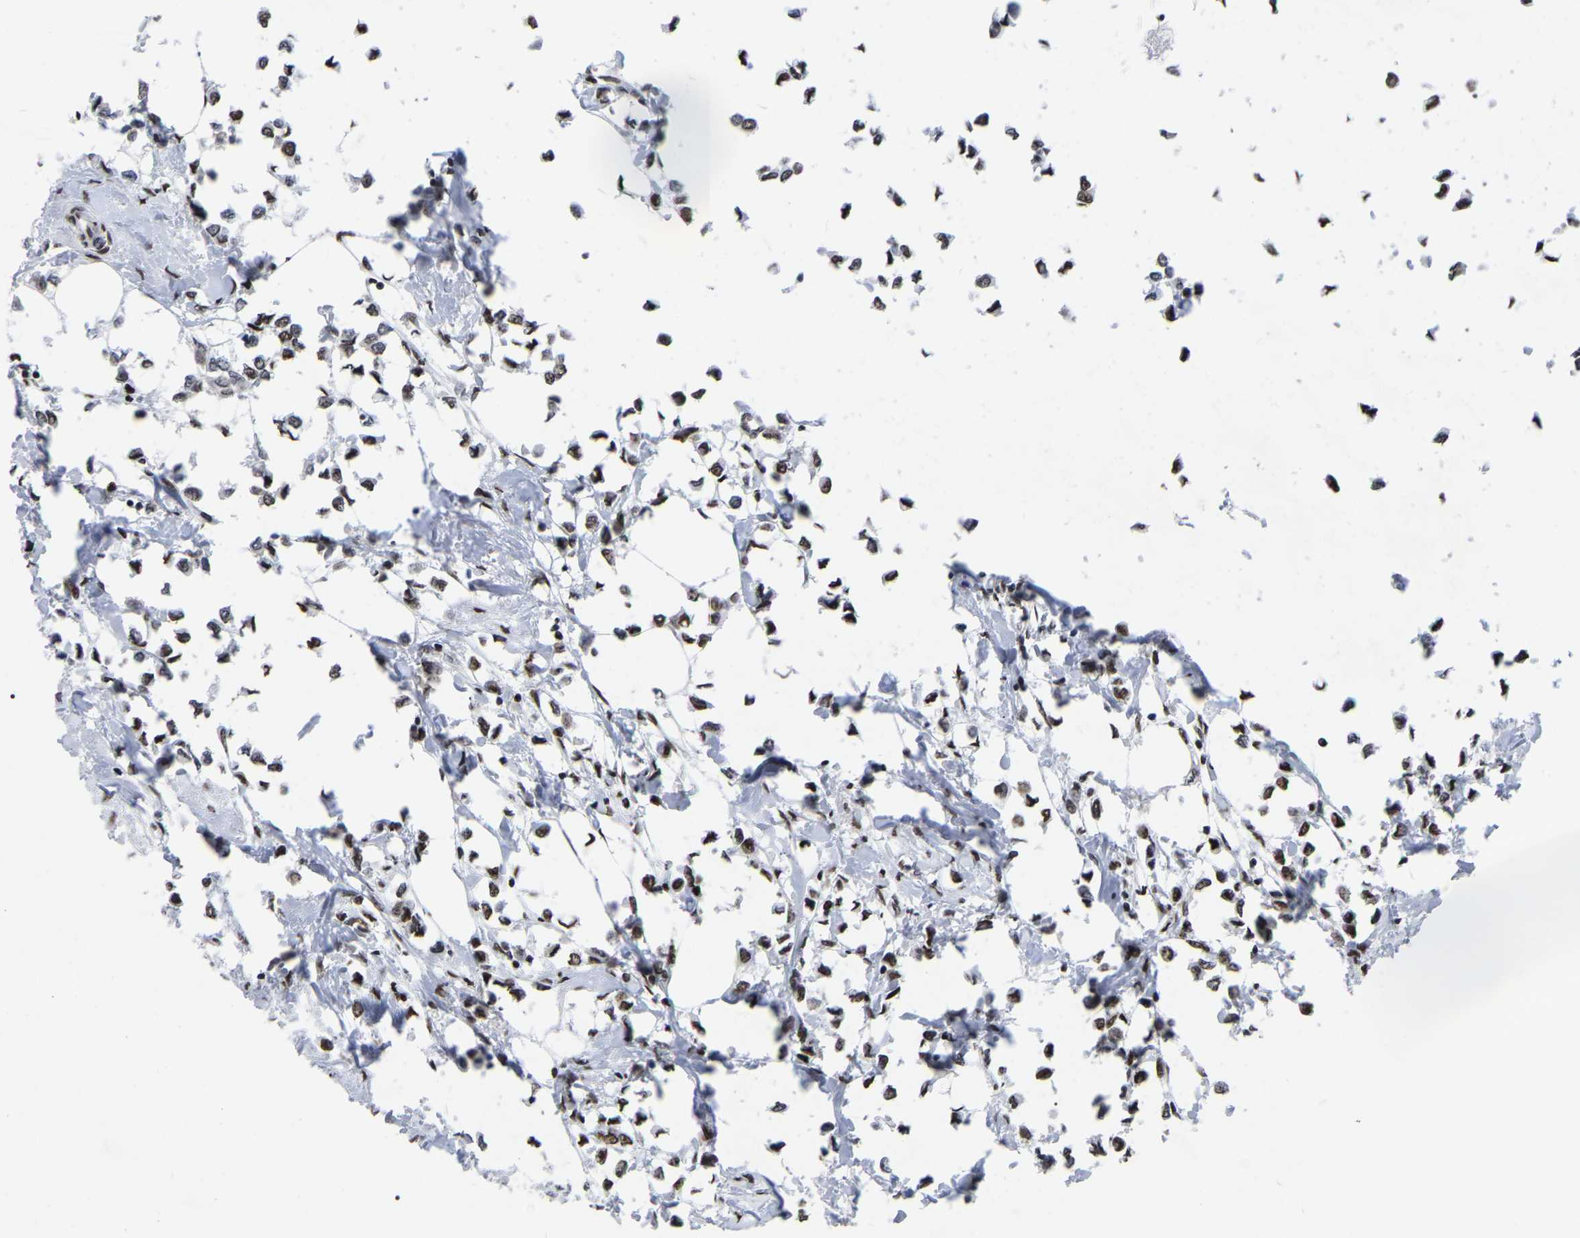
{"staining": {"intensity": "weak", "quantity": ">75%", "location": "nuclear"}, "tissue": "breast cancer", "cell_type": "Tumor cells", "image_type": "cancer", "snomed": [{"axis": "morphology", "description": "Lobular carcinoma"}, {"axis": "topography", "description": "Breast"}], "caption": "Lobular carcinoma (breast) was stained to show a protein in brown. There is low levels of weak nuclear staining in approximately >75% of tumor cells. (brown staining indicates protein expression, while blue staining denotes nuclei).", "gene": "PRCC", "patient": {"sex": "female", "age": 51}}